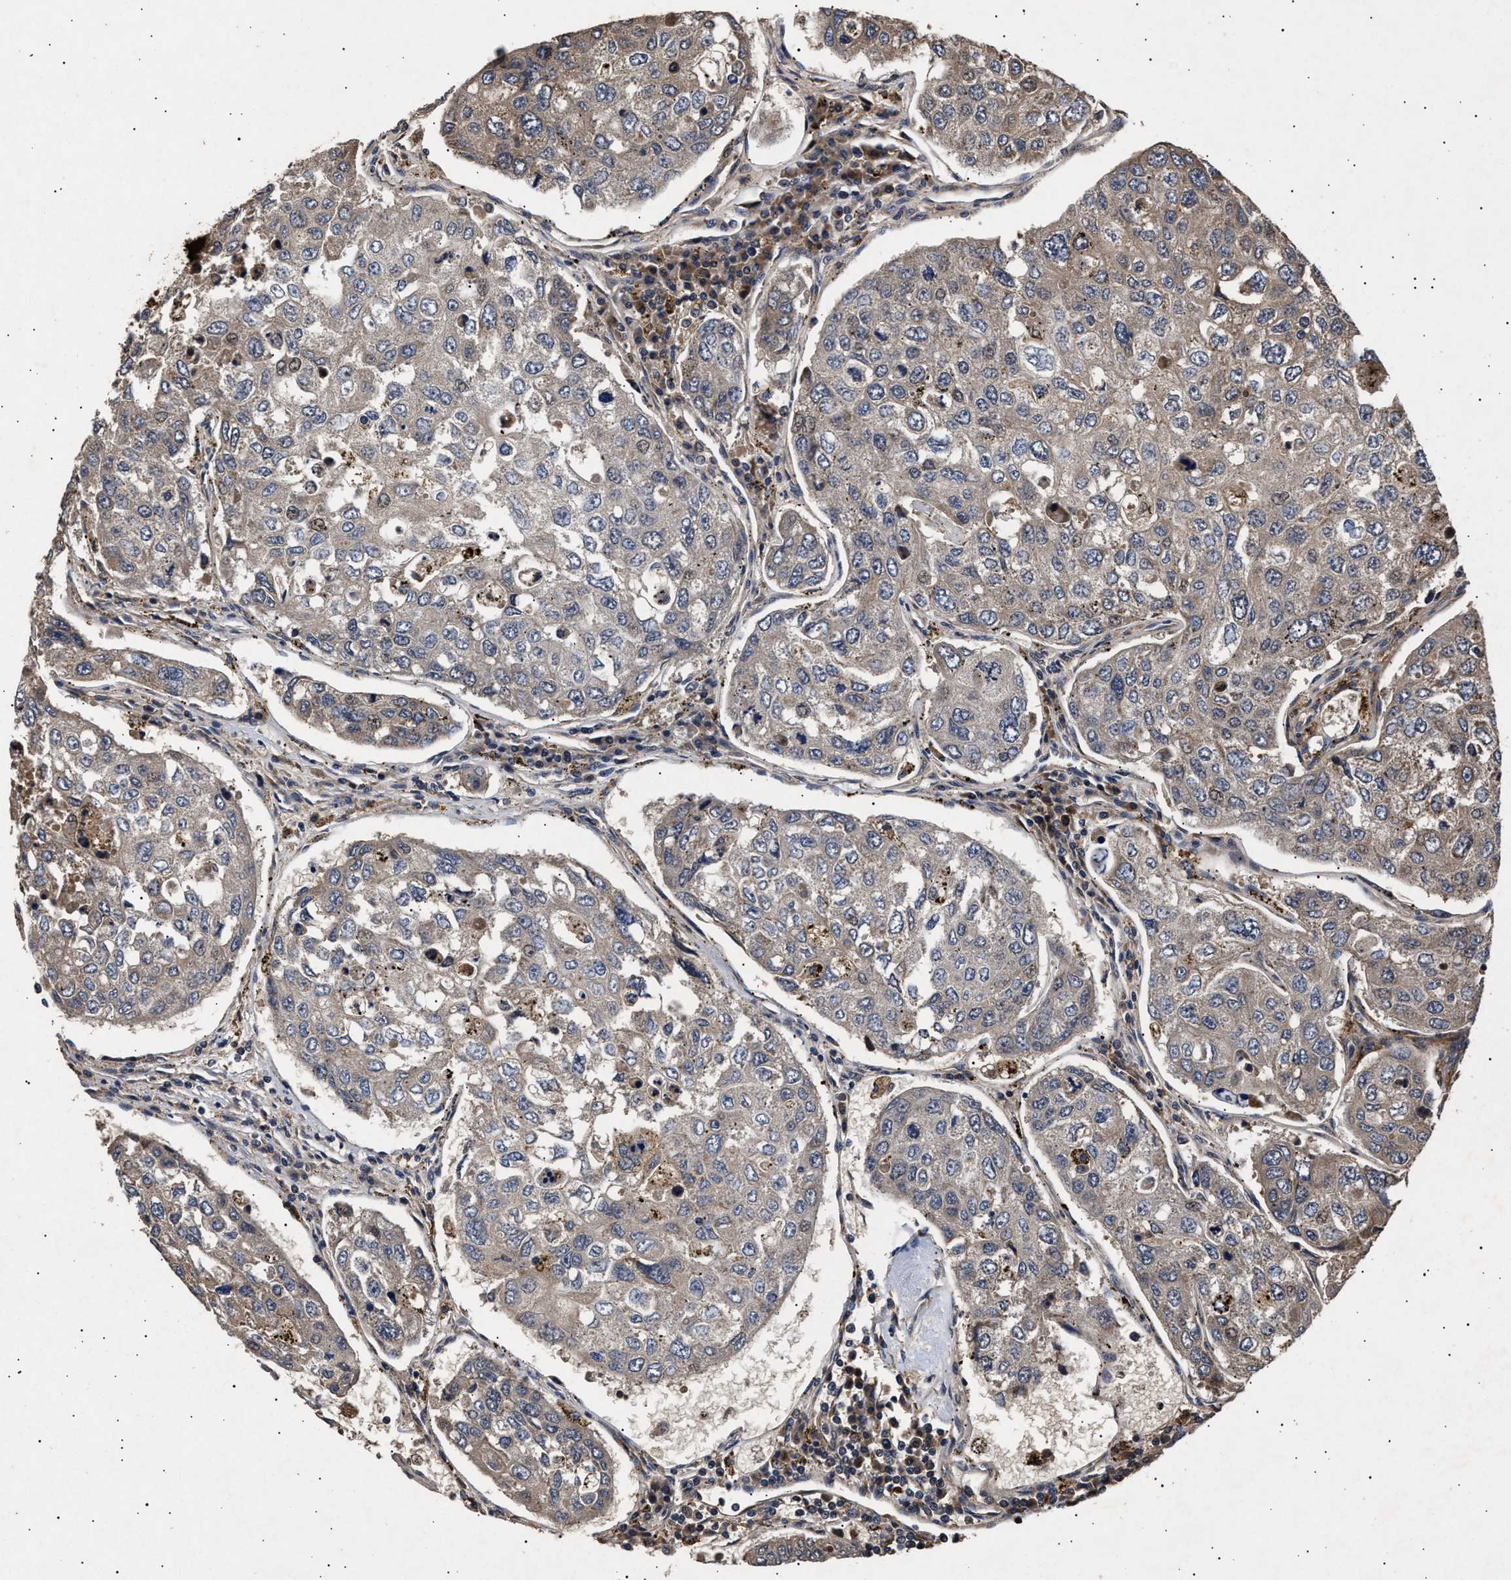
{"staining": {"intensity": "weak", "quantity": "25%-75%", "location": "cytoplasmic/membranous"}, "tissue": "urothelial cancer", "cell_type": "Tumor cells", "image_type": "cancer", "snomed": [{"axis": "morphology", "description": "Urothelial carcinoma, High grade"}, {"axis": "topography", "description": "Lymph node"}, {"axis": "topography", "description": "Urinary bladder"}], "caption": "A low amount of weak cytoplasmic/membranous staining is seen in about 25%-75% of tumor cells in urothelial cancer tissue.", "gene": "ITGB5", "patient": {"sex": "male", "age": 51}}